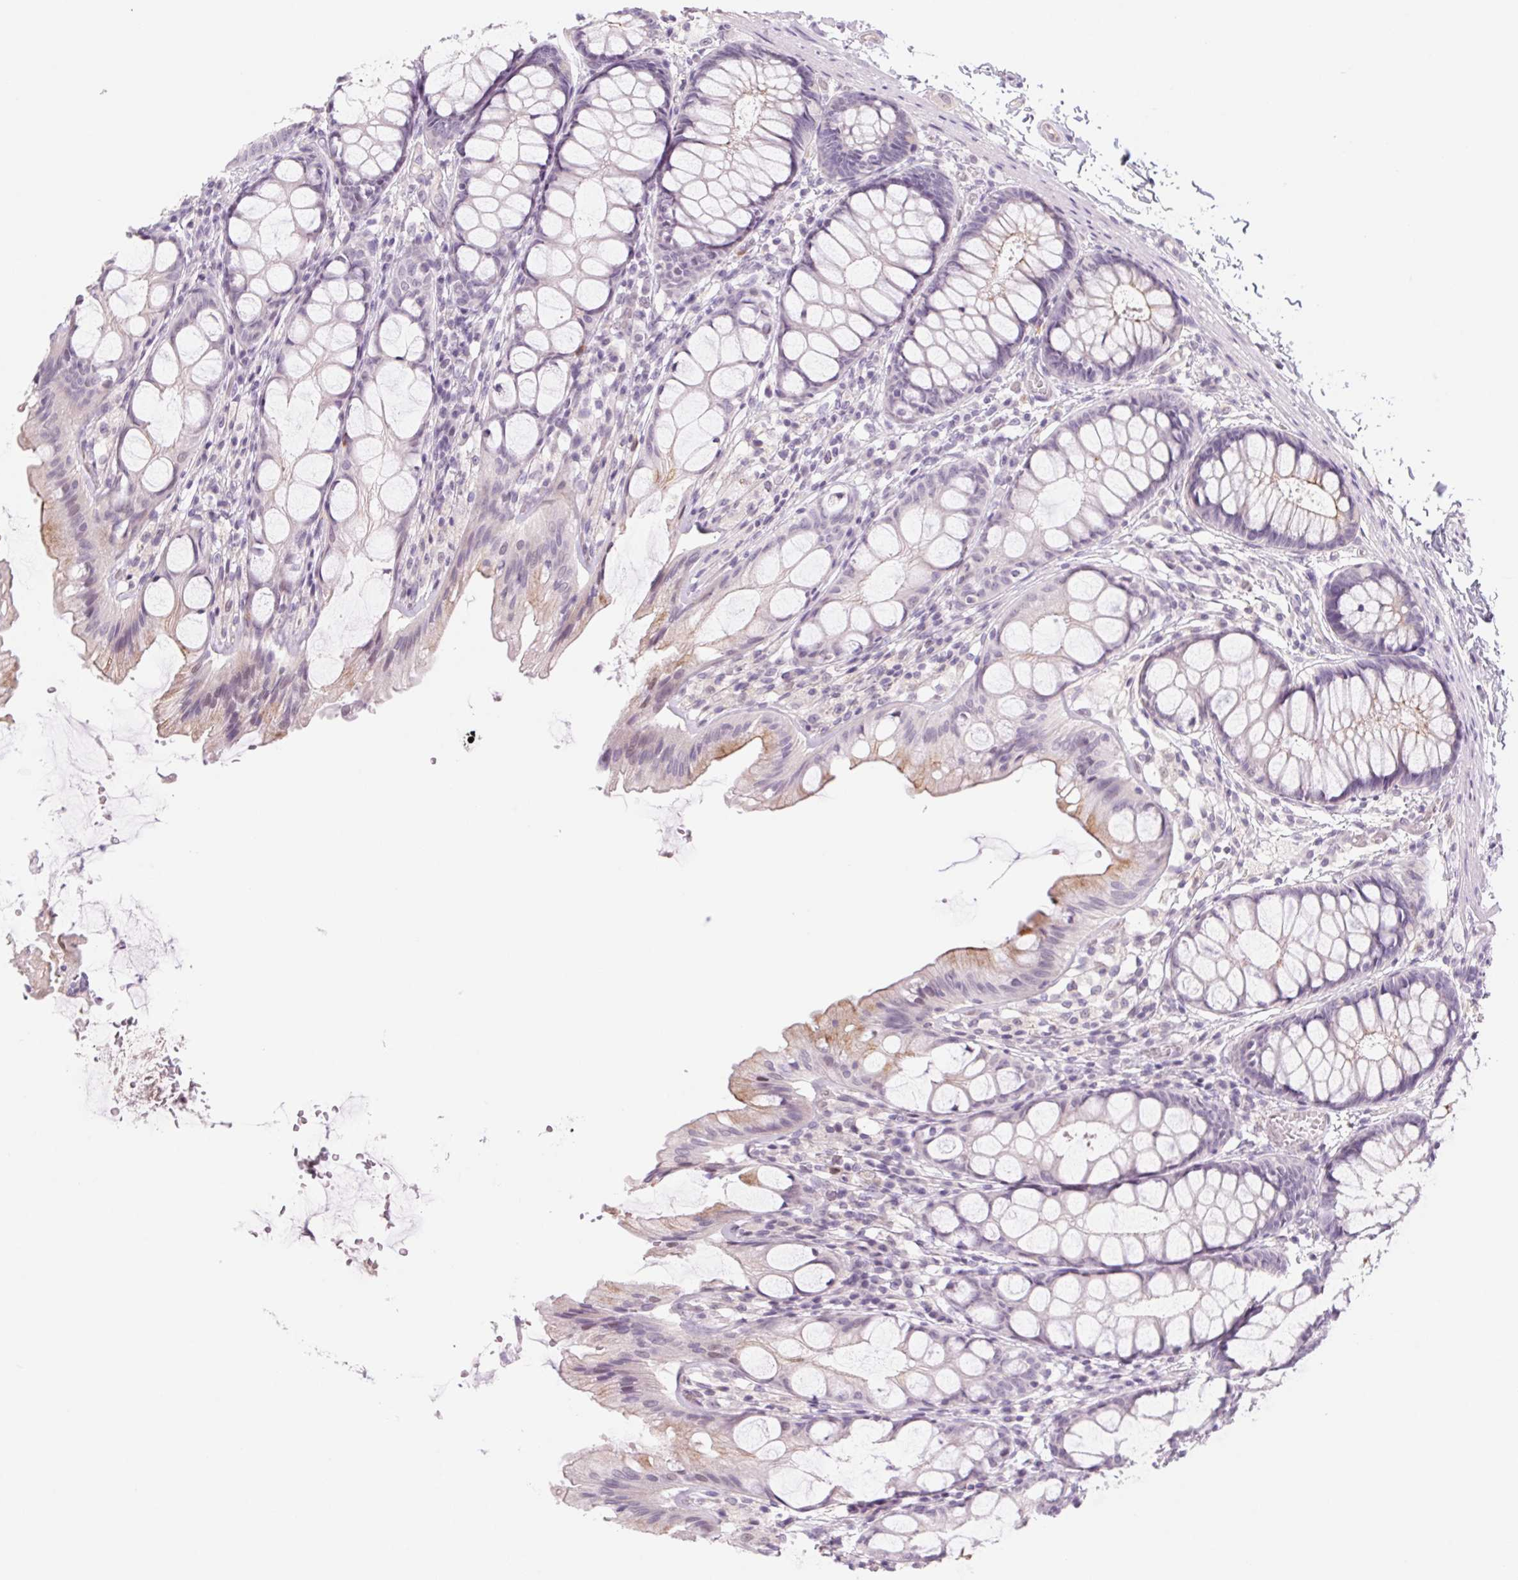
{"staining": {"intensity": "negative", "quantity": "none", "location": "none"}, "tissue": "colon", "cell_type": "Endothelial cells", "image_type": "normal", "snomed": [{"axis": "morphology", "description": "Normal tissue, NOS"}, {"axis": "topography", "description": "Colon"}], "caption": "The photomicrograph displays no significant staining in endothelial cells of colon.", "gene": "KRT1", "patient": {"sex": "male", "age": 47}}